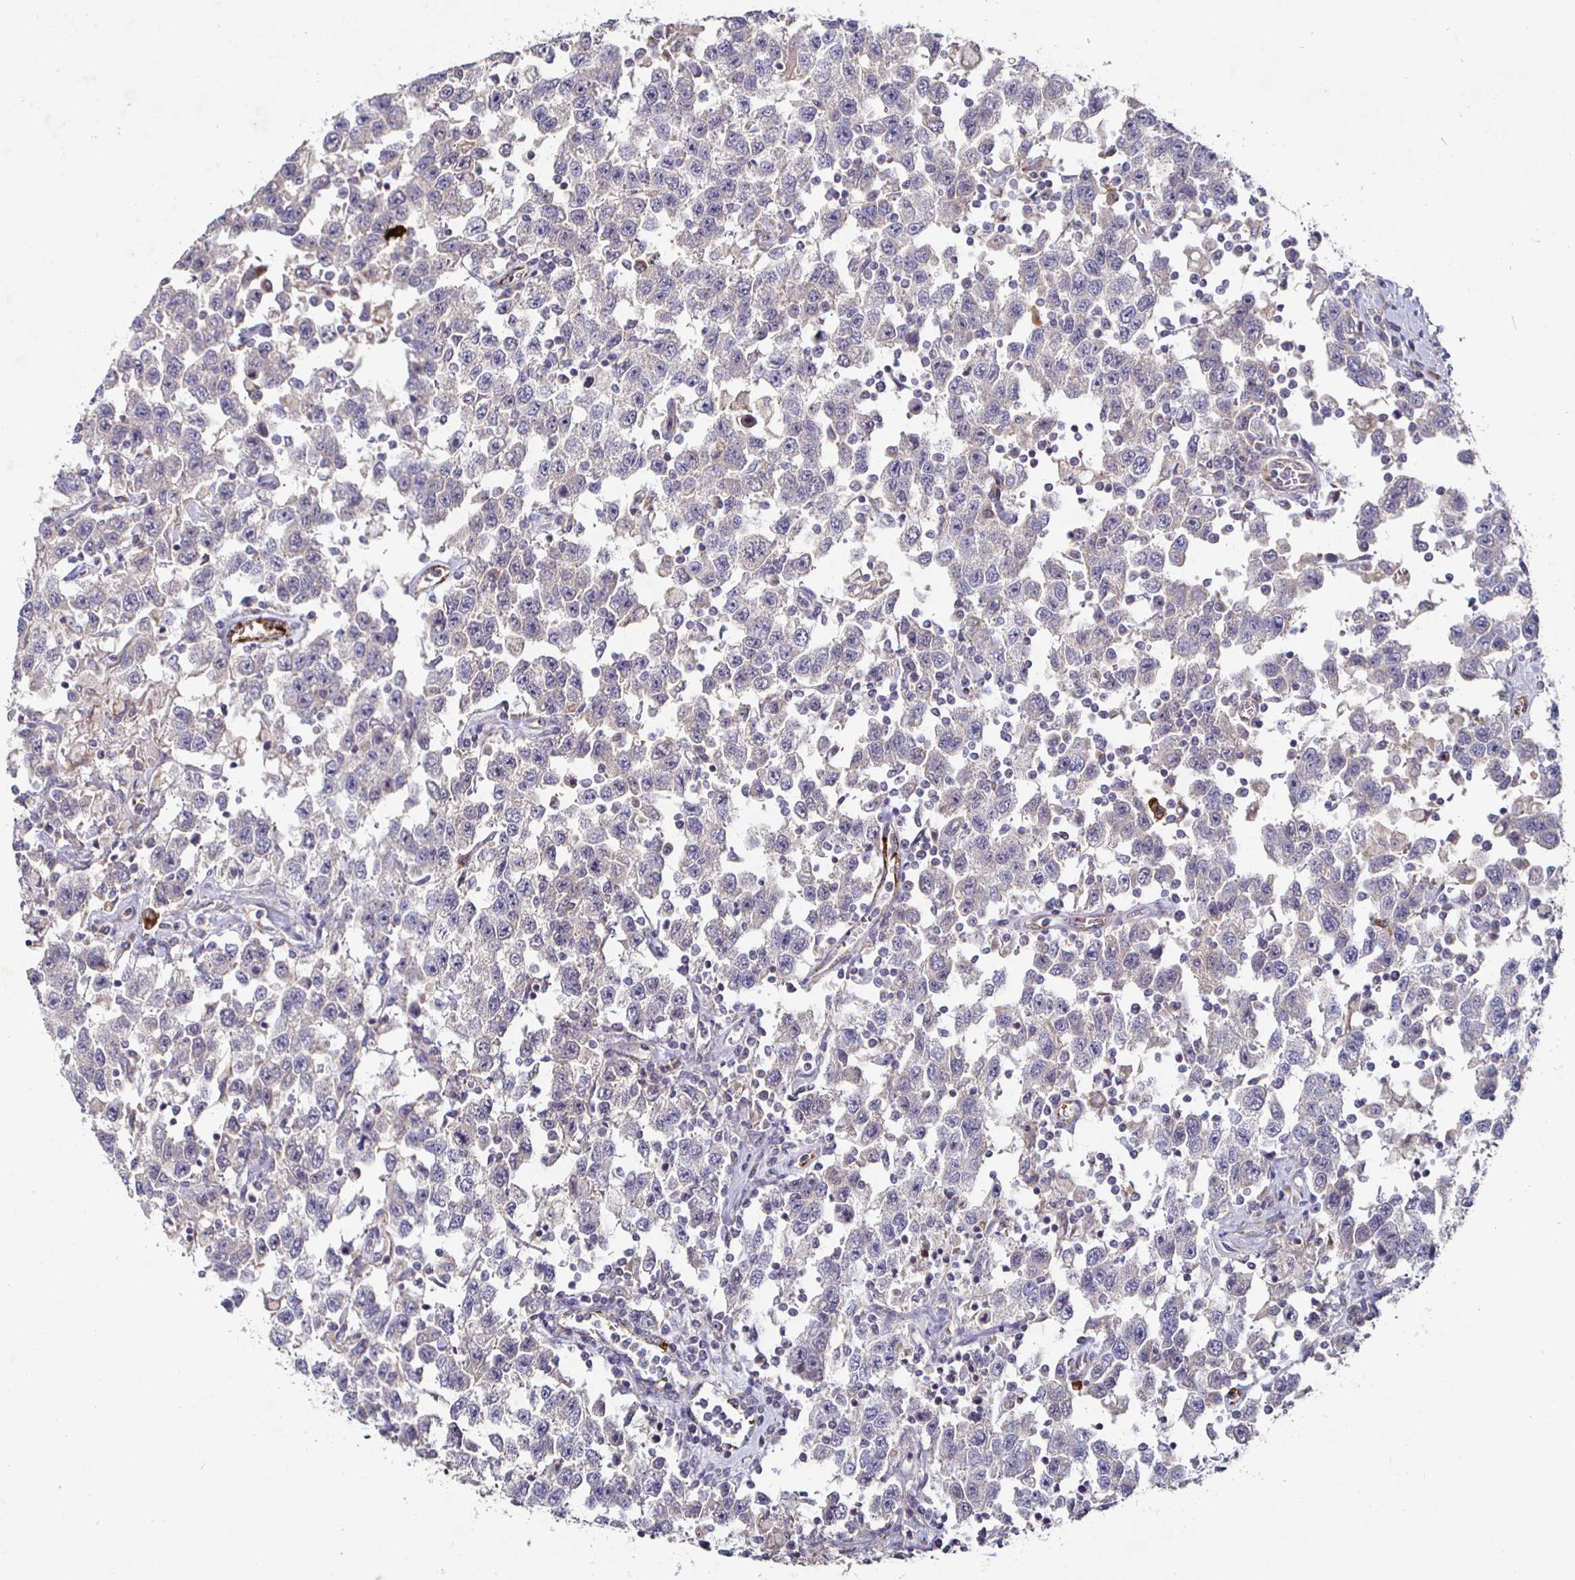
{"staining": {"intensity": "negative", "quantity": "none", "location": "none"}, "tissue": "testis cancer", "cell_type": "Tumor cells", "image_type": "cancer", "snomed": [{"axis": "morphology", "description": "Seminoma, NOS"}, {"axis": "topography", "description": "Testis"}], "caption": "Human seminoma (testis) stained for a protein using immunohistochemistry (IHC) shows no staining in tumor cells.", "gene": "NRSN1", "patient": {"sex": "male", "age": 41}}